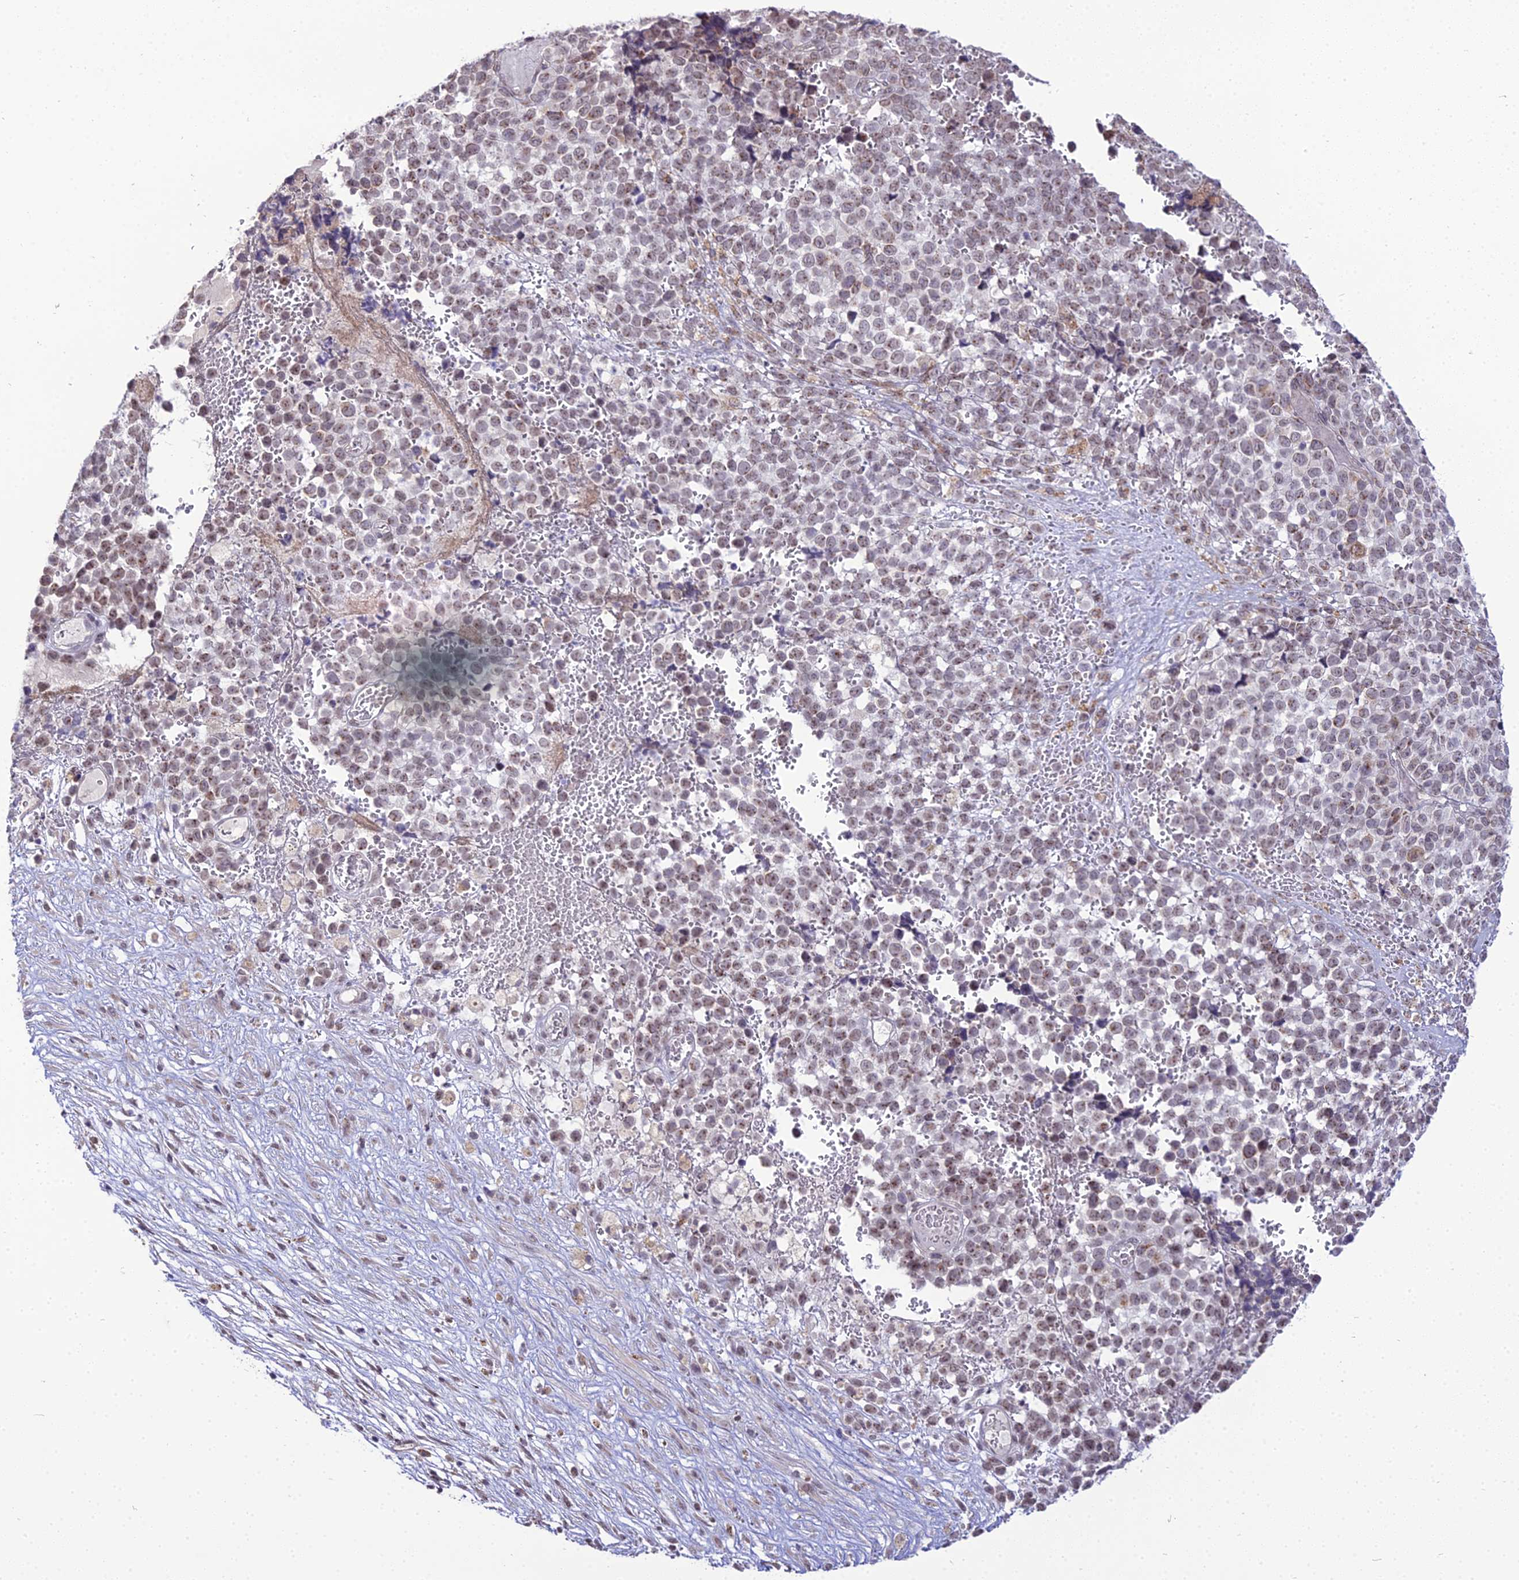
{"staining": {"intensity": "weak", "quantity": ">75%", "location": "nuclear"}, "tissue": "melanoma", "cell_type": "Tumor cells", "image_type": "cancer", "snomed": [{"axis": "morphology", "description": "Malignant melanoma, NOS"}, {"axis": "topography", "description": "Nose, NOS"}], "caption": "High-magnification brightfield microscopy of malignant melanoma stained with DAB (brown) and counterstained with hematoxylin (blue). tumor cells exhibit weak nuclear staining is identified in approximately>75% of cells. Using DAB (brown) and hematoxylin (blue) stains, captured at high magnification using brightfield microscopy.", "gene": "TROAP", "patient": {"sex": "female", "age": 48}}